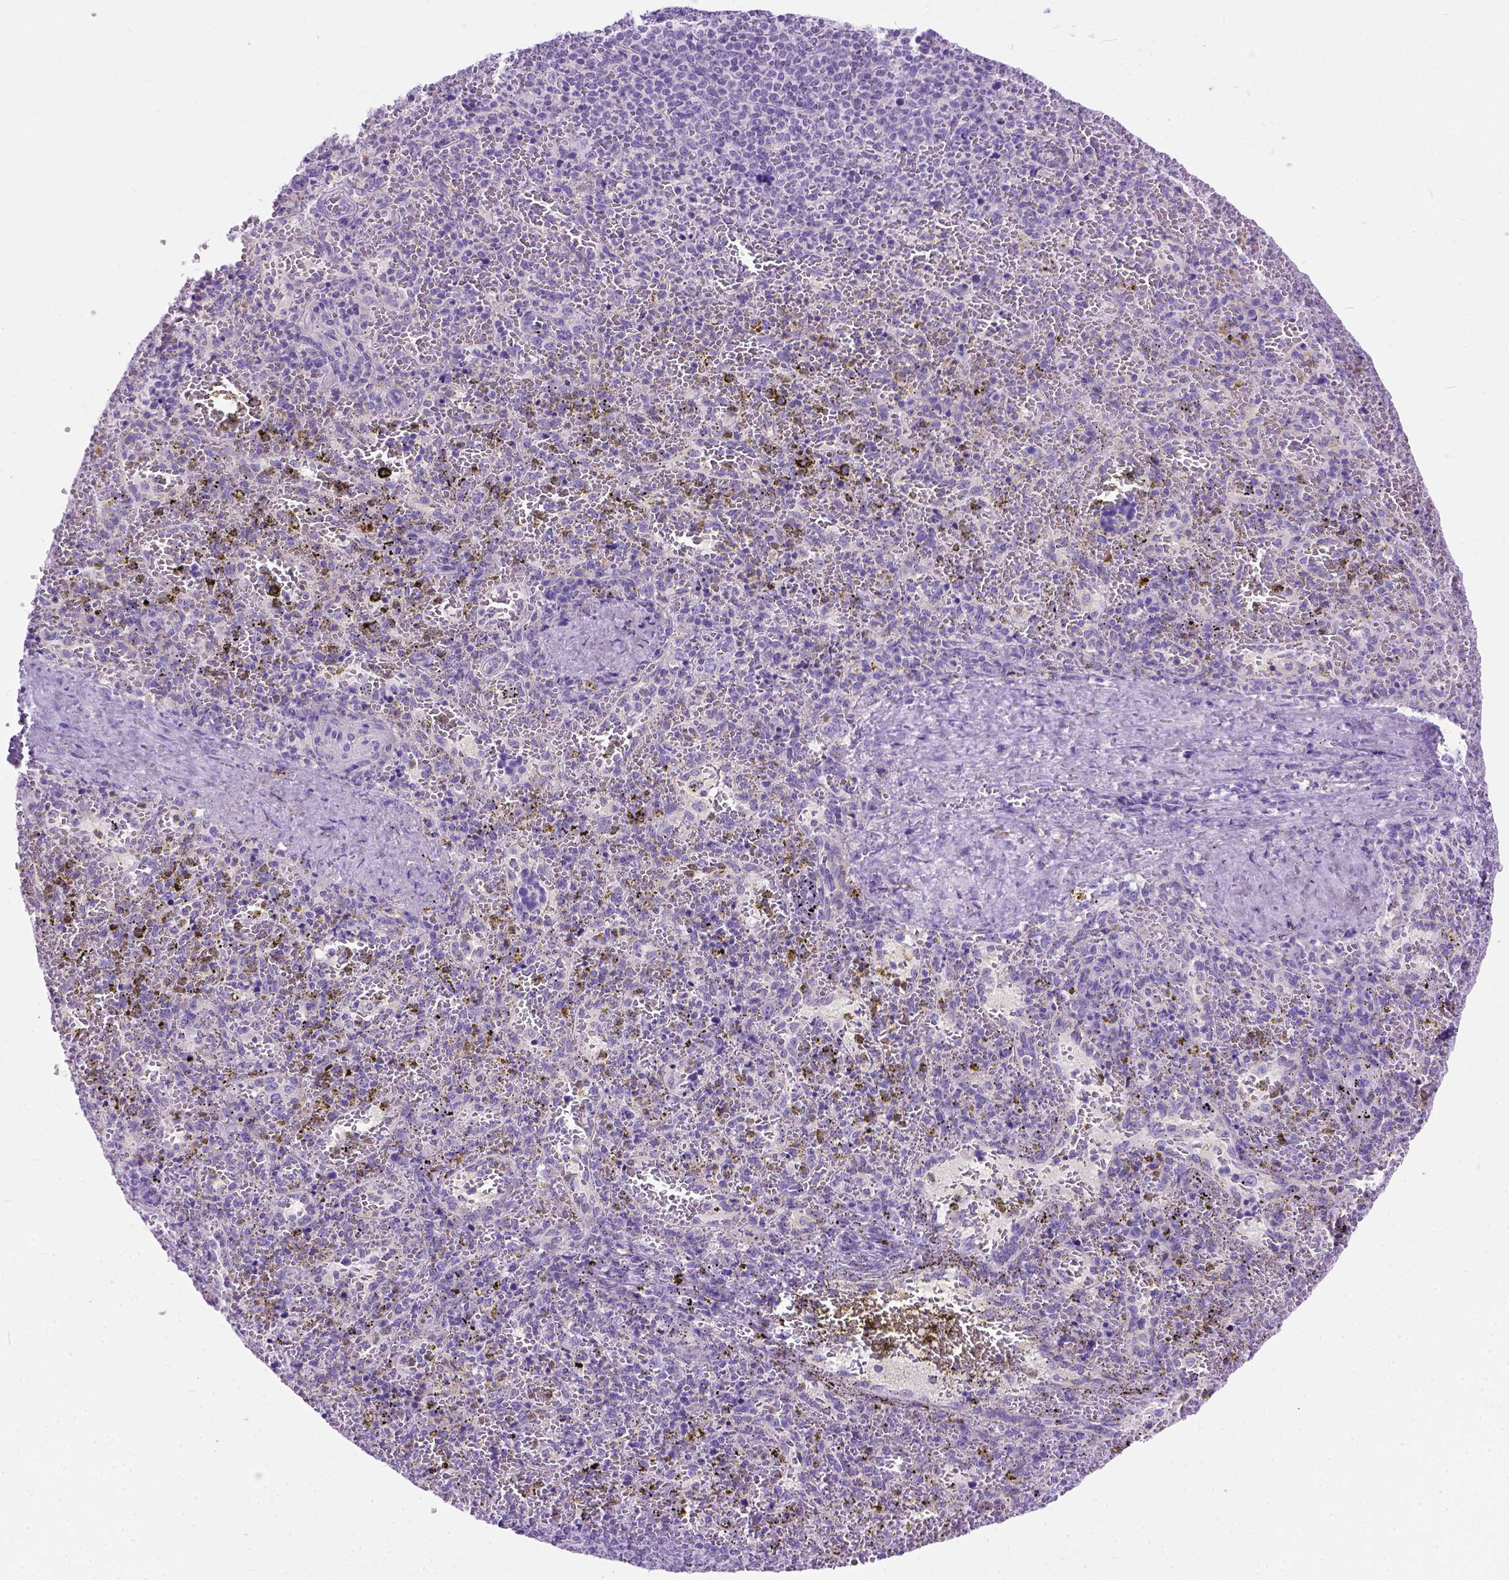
{"staining": {"intensity": "negative", "quantity": "none", "location": "none"}, "tissue": "spleen", "cell_type": "Cells in red pulp", "image_type": "normal", "snomed": [{"axis": "morphology", "description": "Normal tissue, NOS"}, {"axis": "topography", "description": "Spleen"}], "caption": "An IHC micrograph of unremarkable spleen is shown. There is no staining in cells in red pulp of spleen. (Stains: DAB immunohistochemistry (IHC) with hematoxylin counter stain, Microscopy: brightfield microscopy at high magnification).", "gene": "ODAD3", "patient": {"sex": "female", "age": 50}}